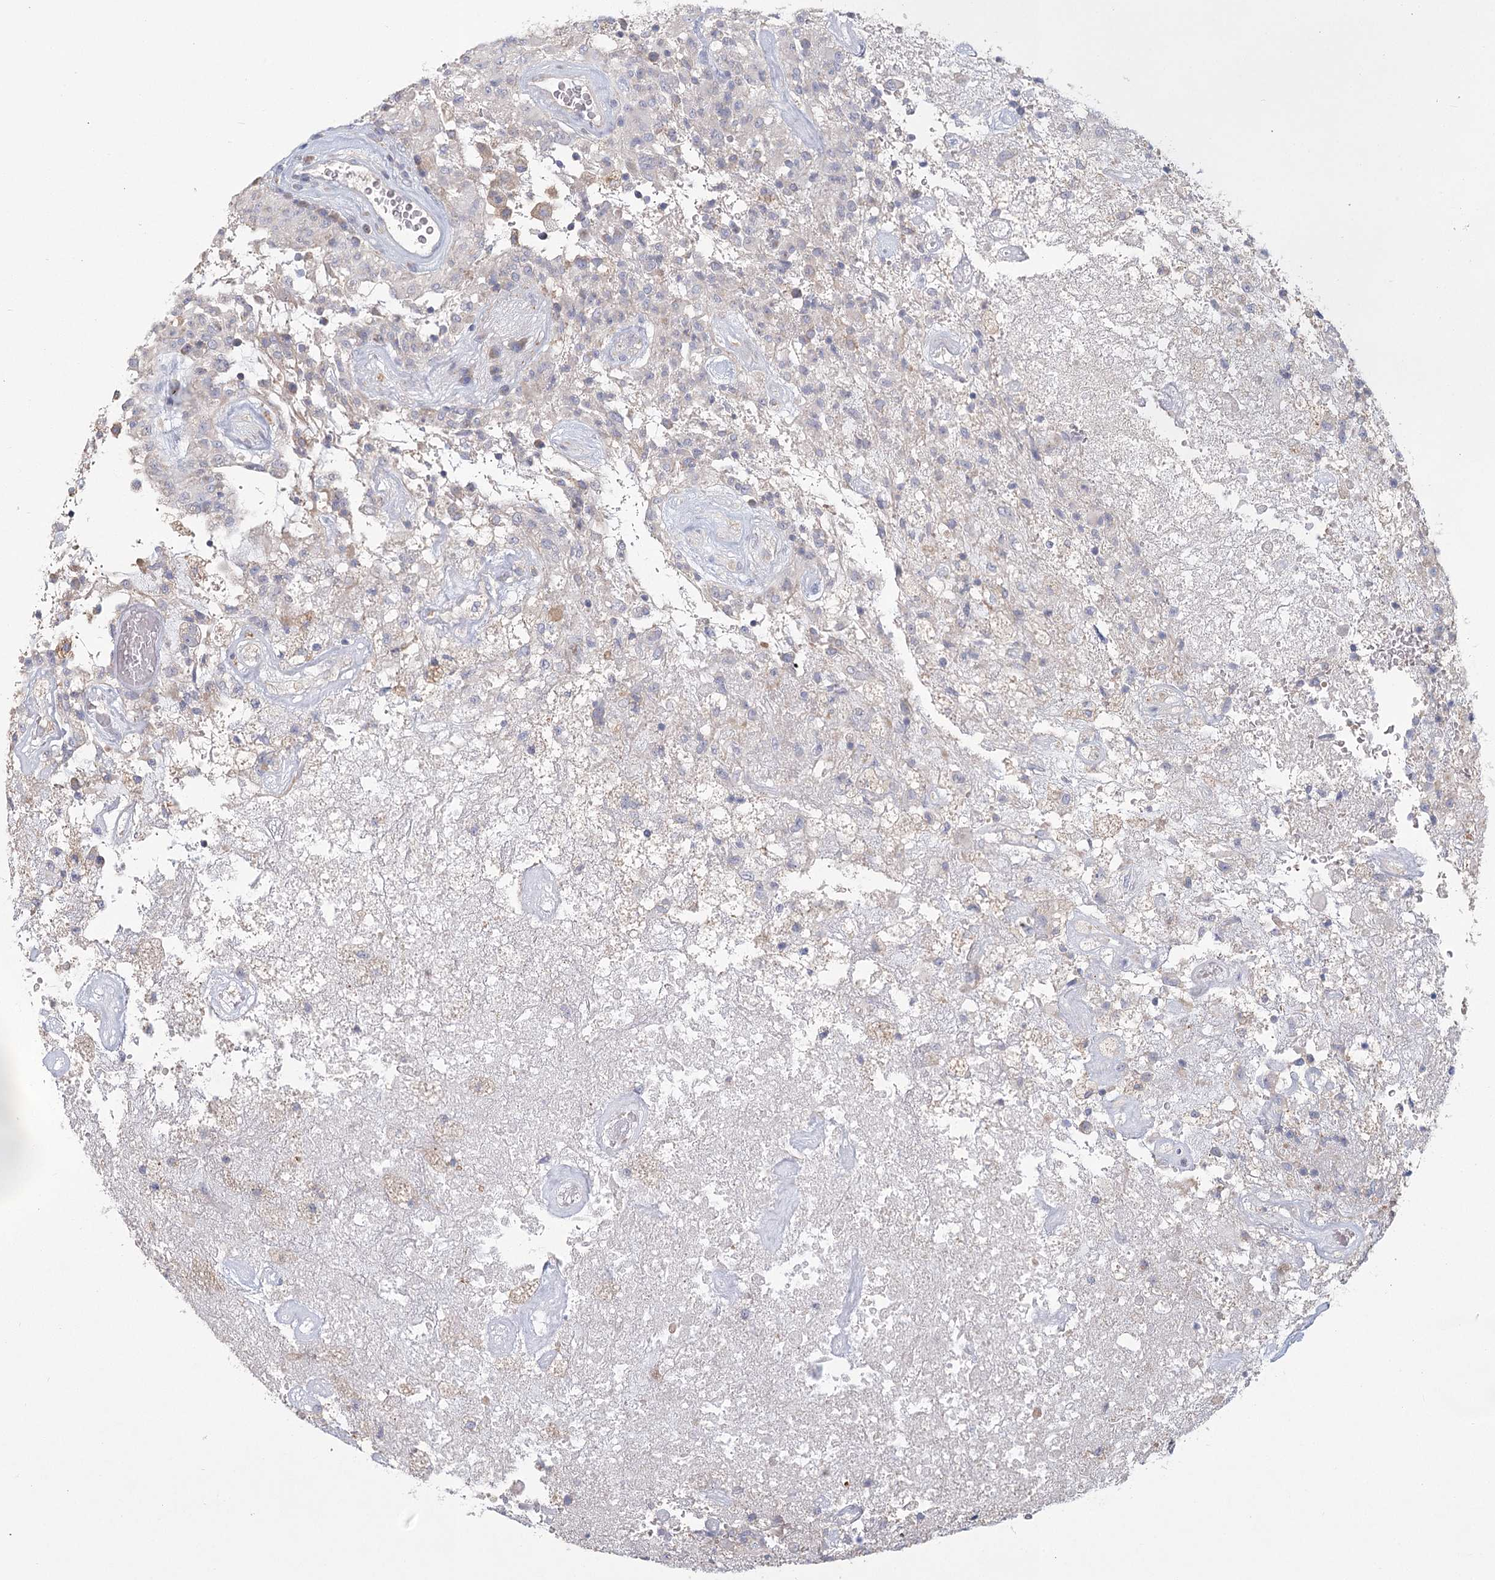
{"staining": {"intensity": "negative", "quantity": "none", "location": "none"}, "tissue": "glioma", "cell_type": "Tumor cells", "image_type": "cancer", "snomed": [{"axis": "morphology", "description": "Glioma, malignant, High grade"}, {"axis": "topography", "description": "Brain"}], "caption": "Image shows no significant protein positivity in tumor cells of glioma. (Stains: DAB (3,3'-diaminobenzidine) immunohistochemistry (IHC) with hematoxylin counter stain, Microscopy: brightfield microscopy at high magnification).", "gene": "CNTLN", "patient": {"sex": "female", "age": 57}}